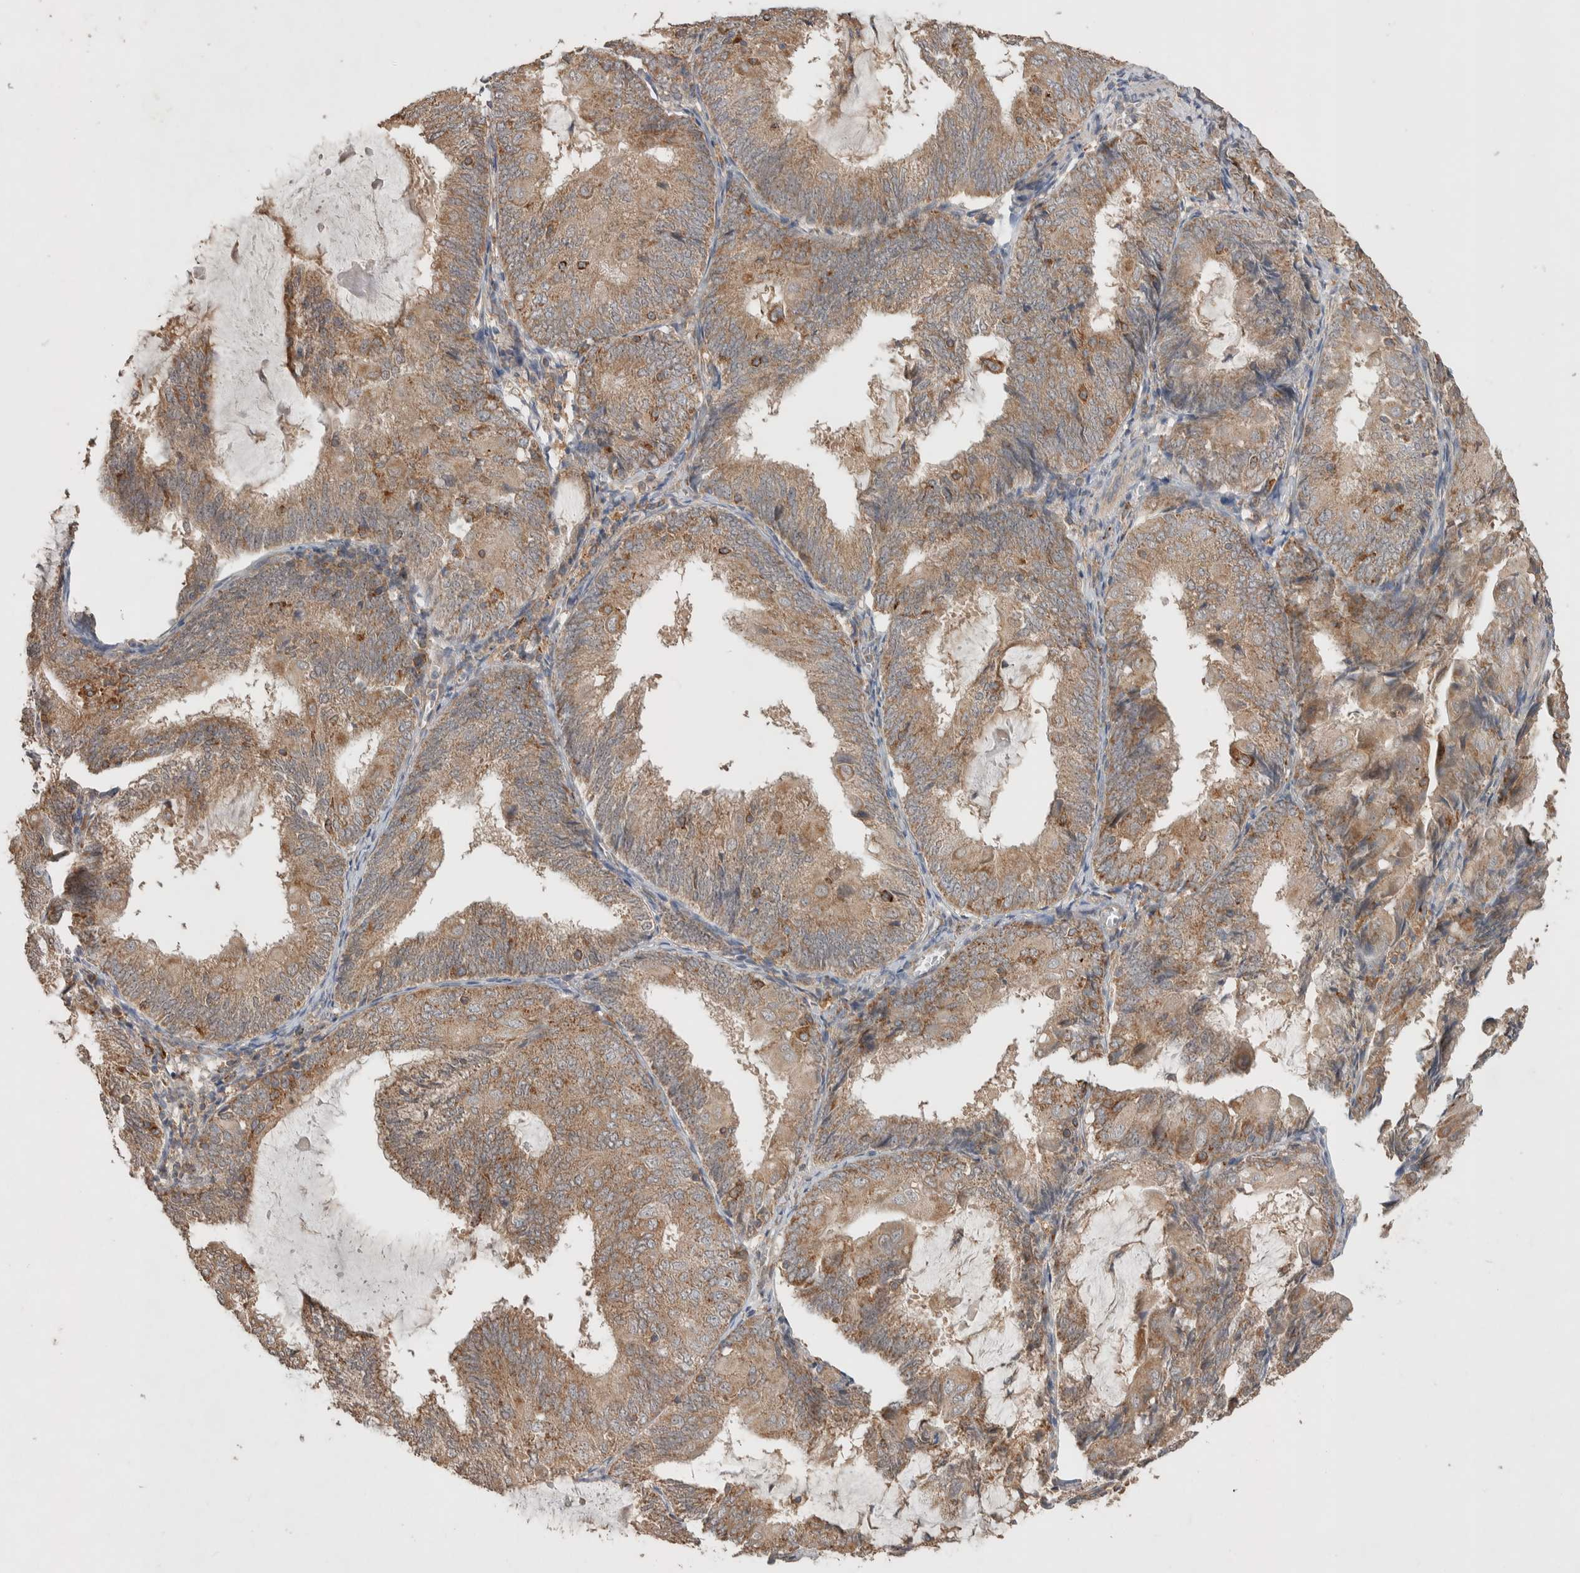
{"staining": {"intensity": "moderate", "quantity": ">75%", "location": "cytoplasmic/membranous"}, "tissue": "endometrial cancer", "cell_type": "Tumor cells", "image_type": "cancer", "snomed": [{"axis": "morphology", "description": "Adenocarcinoma, NOS"}, {"axis": "topography", "description": "Endometrium"}], "caption": "Immunohistochemical staining of human endometrial cancer exhibits moderate cytoplasmic/membranous protein staining in approximately >75% of tumor cells. (Brightfield microscopy of DAB IHC at high magnification).", "gene": "DEPTOR", "patient": {"sex": "female", "age": 81}}